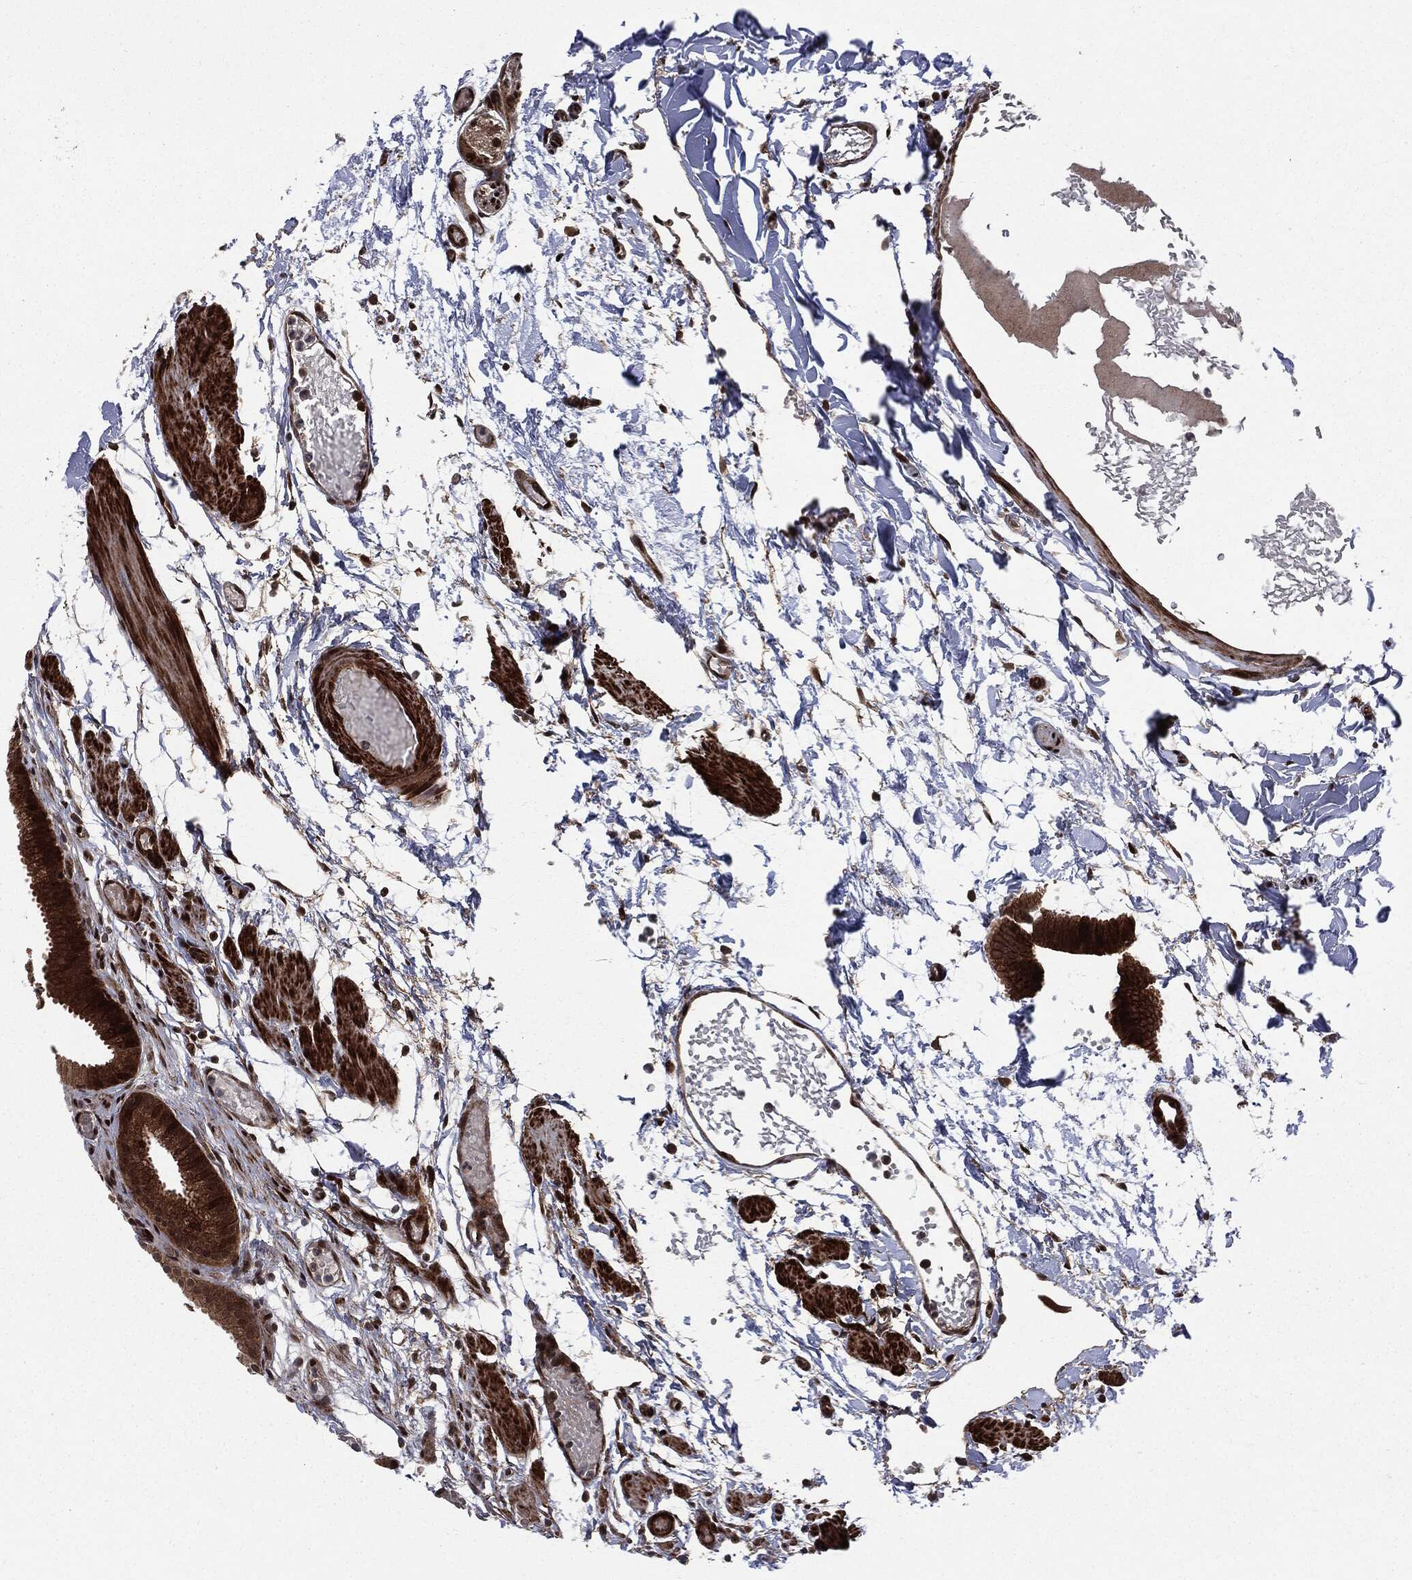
{"staining": {"intensity": "strong", "quantity": ">75%", "location": "cytoplasmic/membranous,nuclear"}, "tissue": "gallbladder", "cell_type": "Glandular cells", "image_type": "normal", "snomed": [{"axis": "morphology", "description": "Normal tissue, NOS"}, {"axis": "topography", "description": "Gallbladder"}, {"axis": "topography", "description": "Peripheral nerve tissue"}], "caption": "Immunohistochemical staining of benign gallbladder reveals >75% levels of strong cytoplasmic/membranous,nuclear protein expression in approximately >75% of glandular cells.", "gene": "SMAD4", "patient": {"sex": "female", "age": 45}}